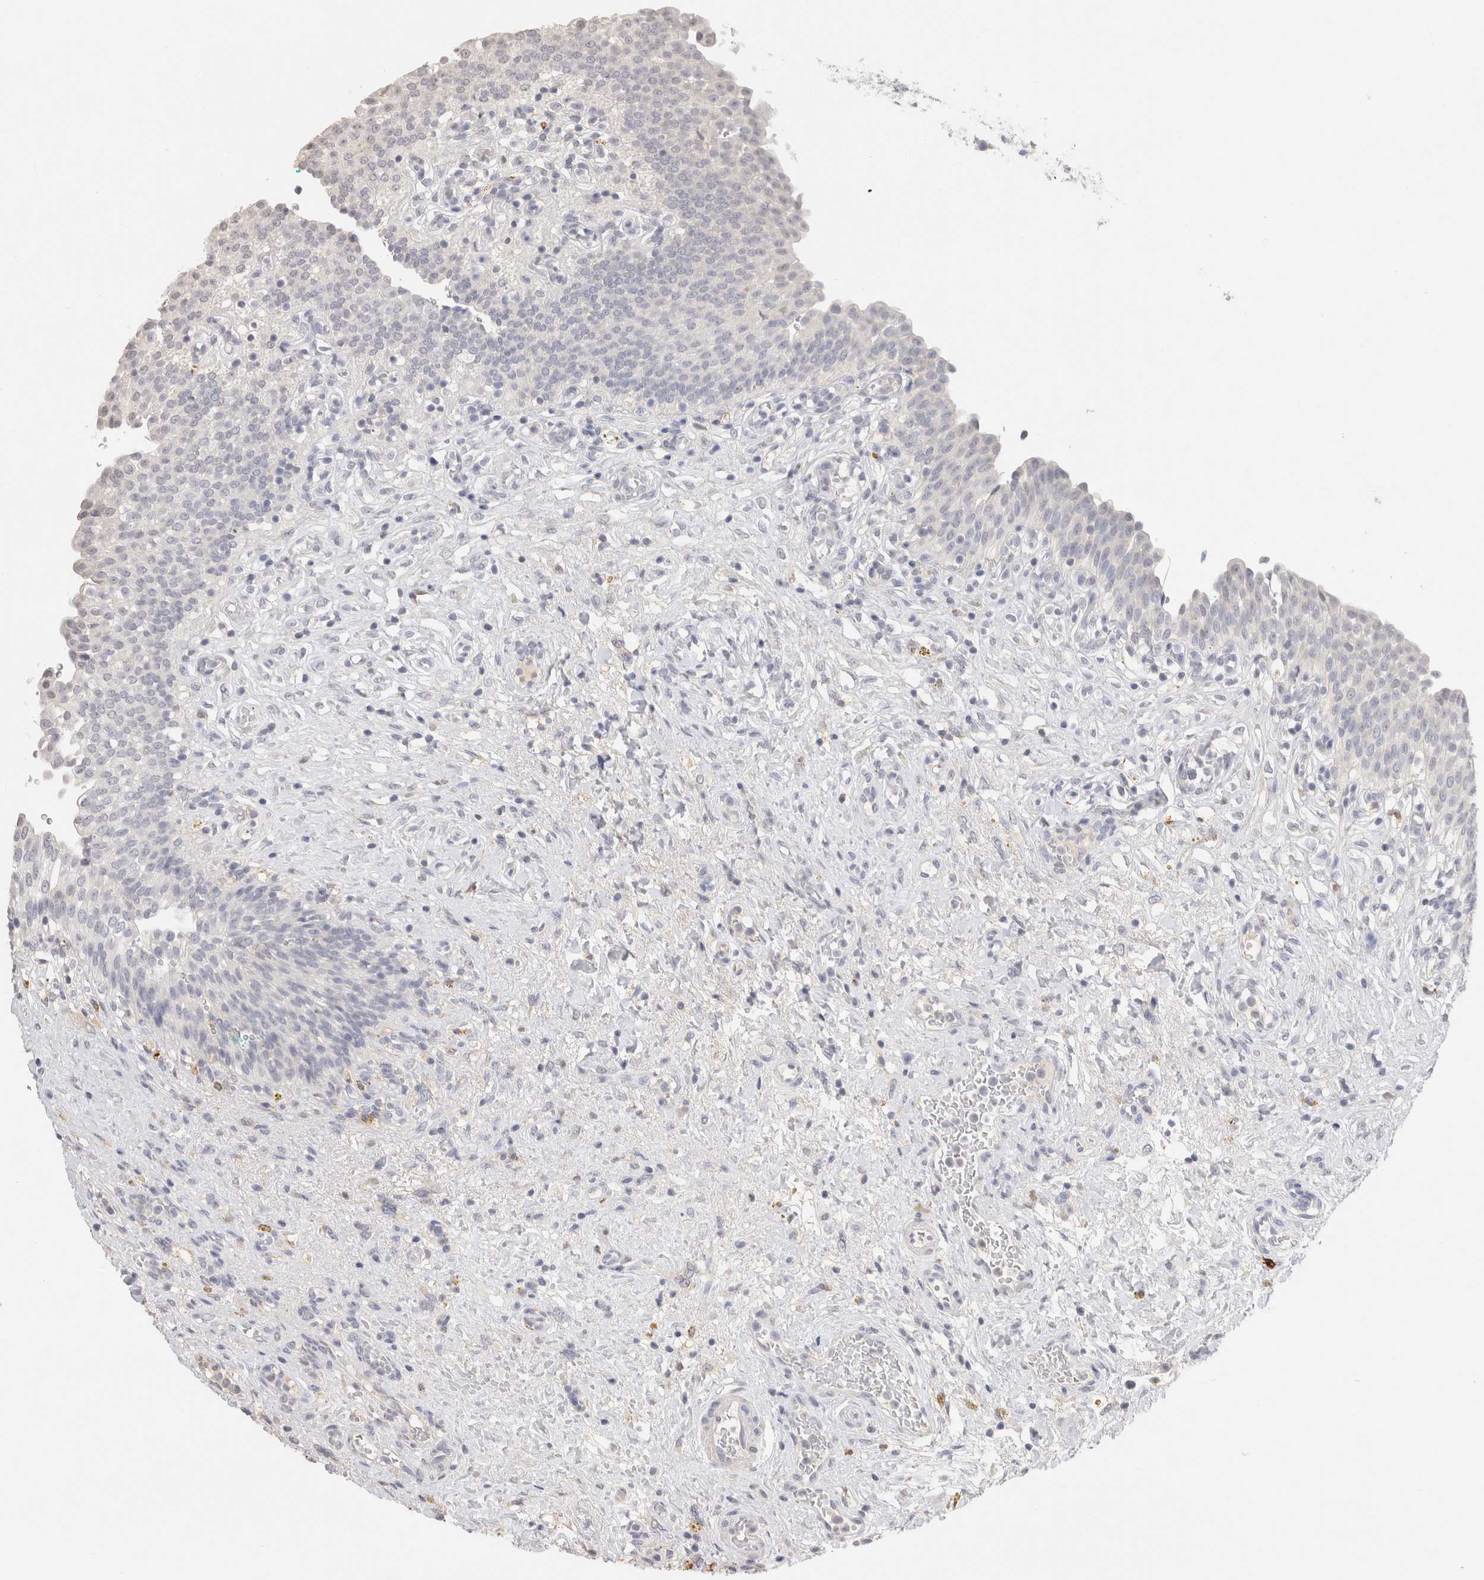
{"staining": {"intensity": "negative", "quantity": "none", "location": "none"}, "tissue": "urinary bladder", "cell_type": "Urothelial cells", "image_type": "normal", "snomed": [{"axis": "morphology", "description": "Urothelial carcinoma, High grade"}, {"axis": "topography", "description": "Urinary bladder"}], "caption": "This is an immunohistochemistry (IHC) histopathology image of unremarkable urinary bladder. There is no expression in urothelial cells.", "gene": "LAMP3", "patient": {"sex": "male", "age": 46}}